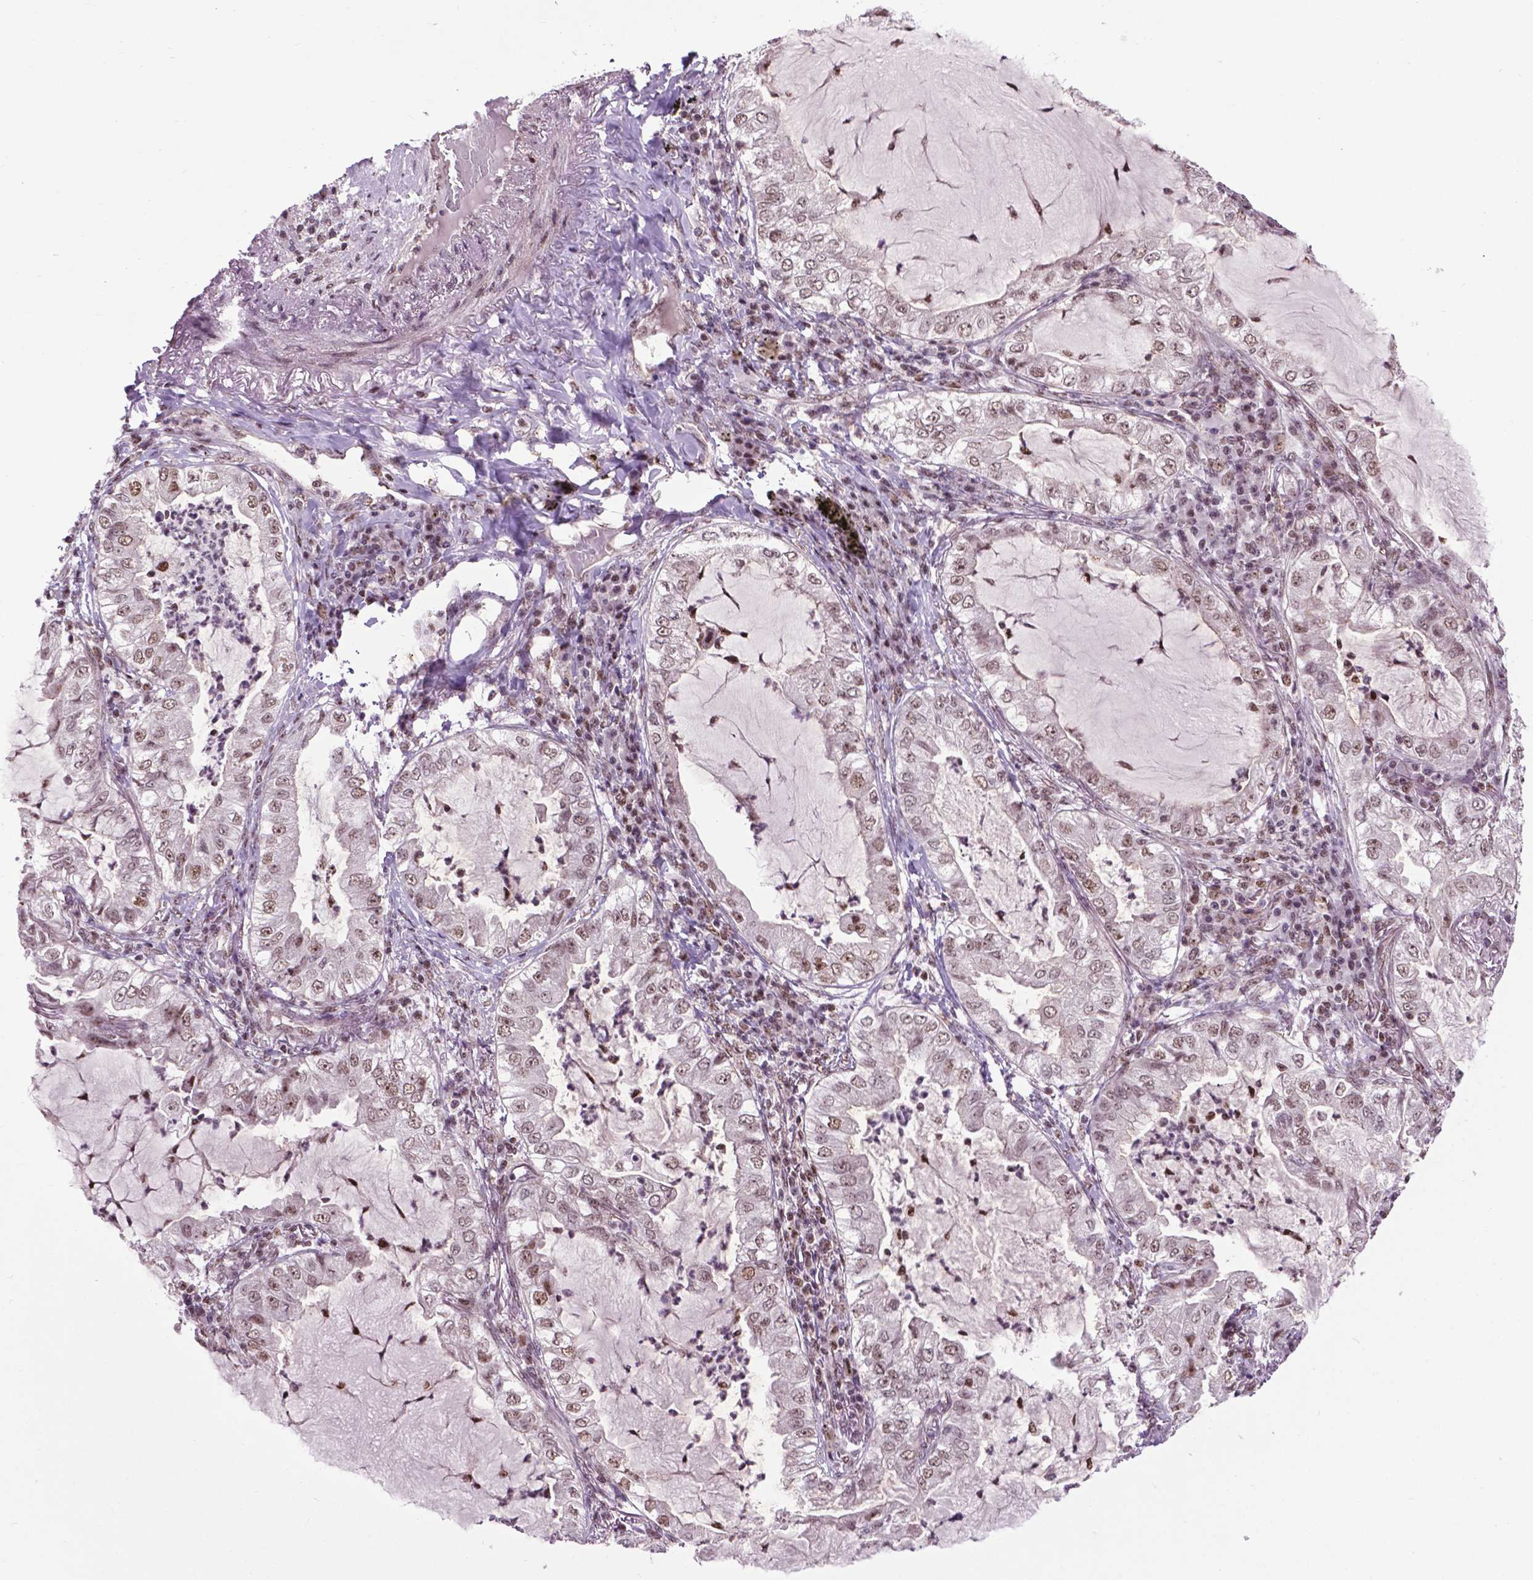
{"staining": {"intensity": "moderate", "quantity": "25%-75%", "location": "nuclear"}, "tissue": "lung cancer", "cell_type": "Tumor cells", "image_type": "cancer", "snomed": [{"axis": "morphology", "description": "Adenocarcinoma, NOS"}, {"axis": "topography", "description": "Lung"}], "caption": "Protein analysis of lung cancer (adenocarcinoma) tissue exhibits moderate nuclear expression in approximately 25%-75% of tumor cells.", "gene": "EAF1", "patient": {"sex": "female", "age": 73}}